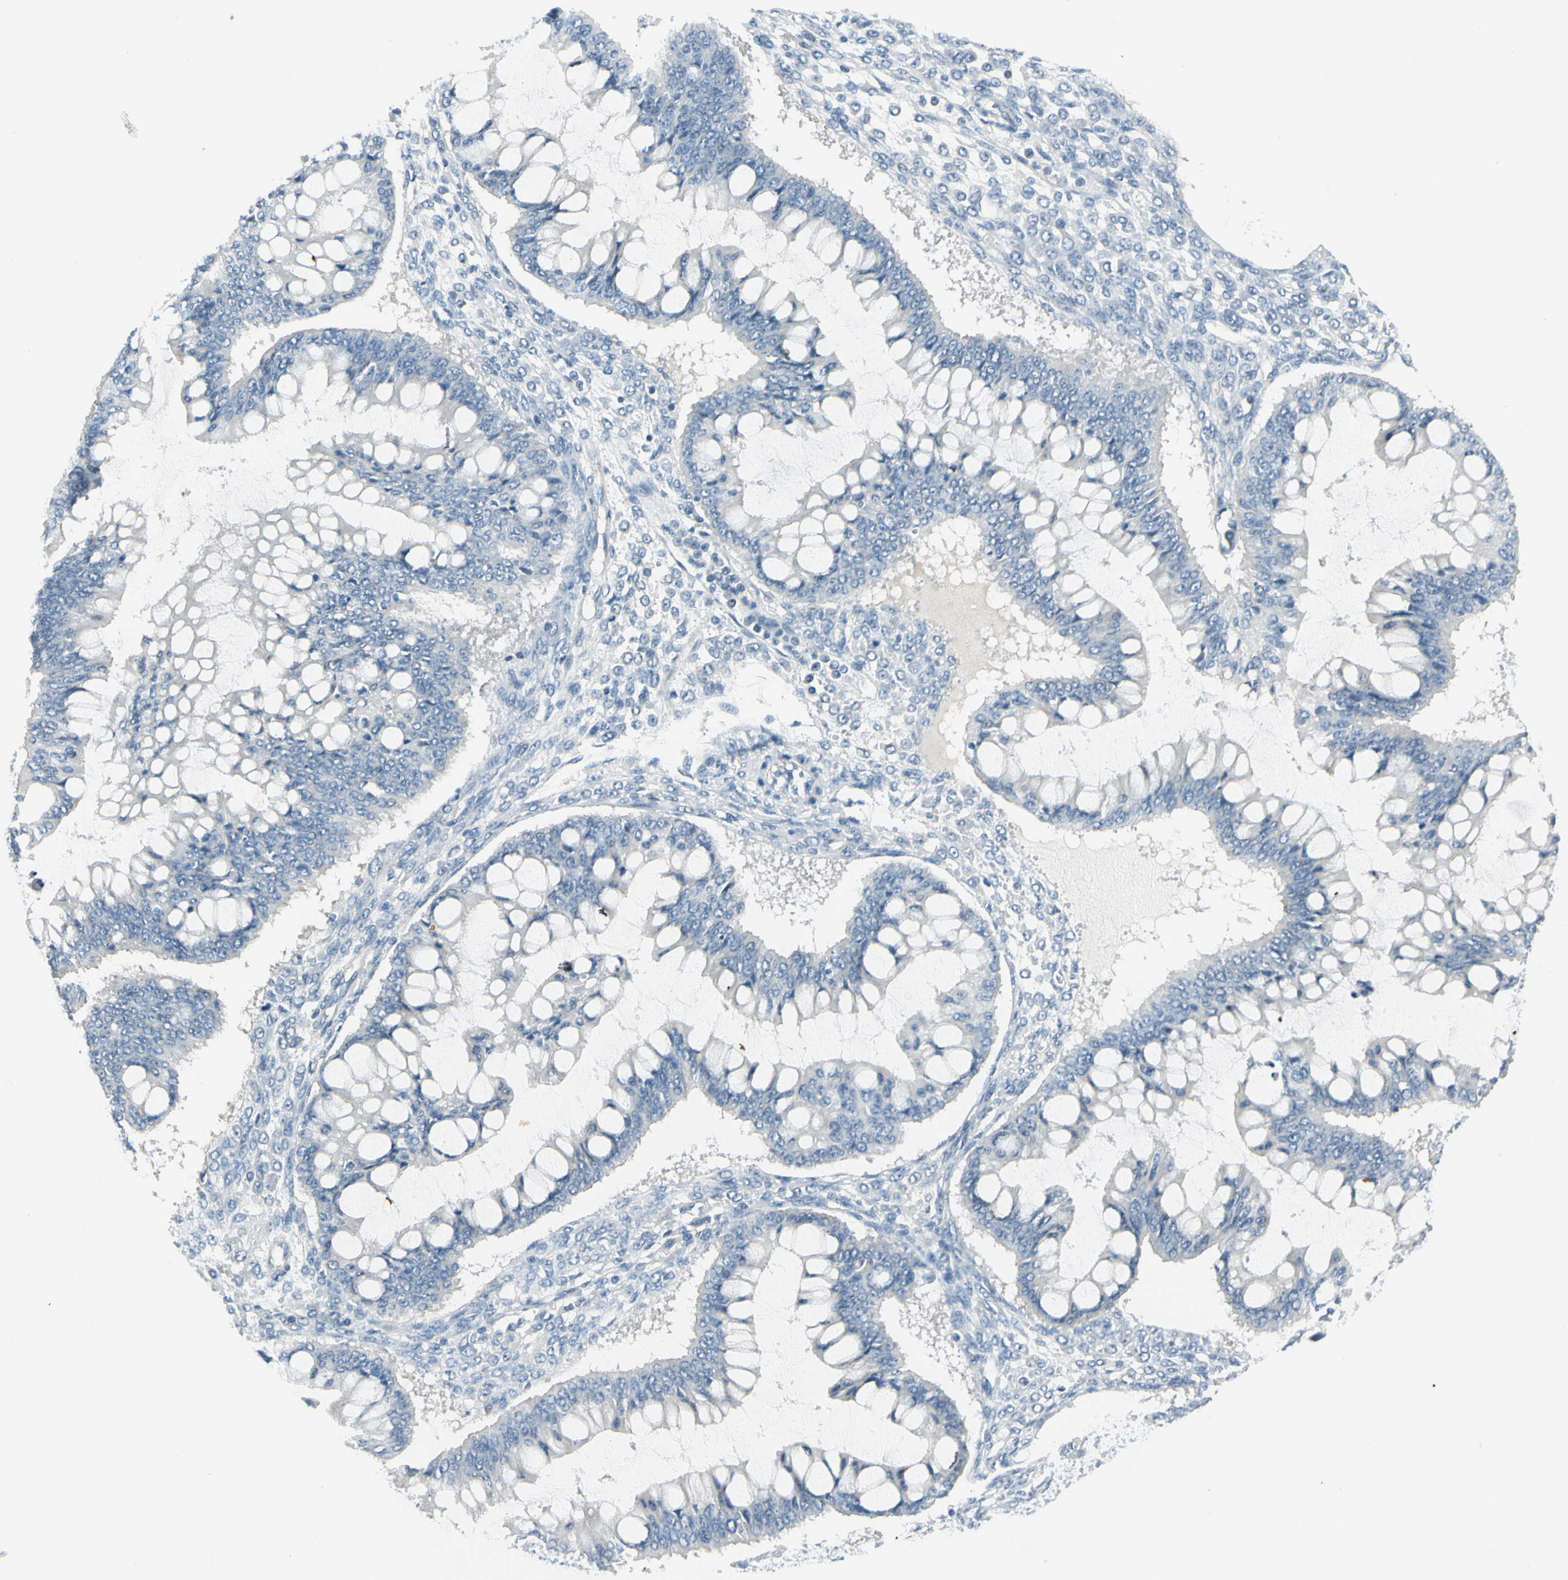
{"staining": {"intensity": "negative", "quantity": "none", "location": "none"}, "tissue": "ovarian cancer", "cell_type": "Tumor cells", "image_type": "cancer", "snomed": [{"axis": "morphology", "description": "Cystadenocarcinoma, mucinous, NOS"}, {"axis": "topography", "description": "Ovary"}], "caption": "An image of mucinous cystadenocarcinoma (ovarian) stained for a protein shows no brown staining in tumor cells.", "gene": "ZSCAN1", "patient": {"sex": "female", "age": 73}}